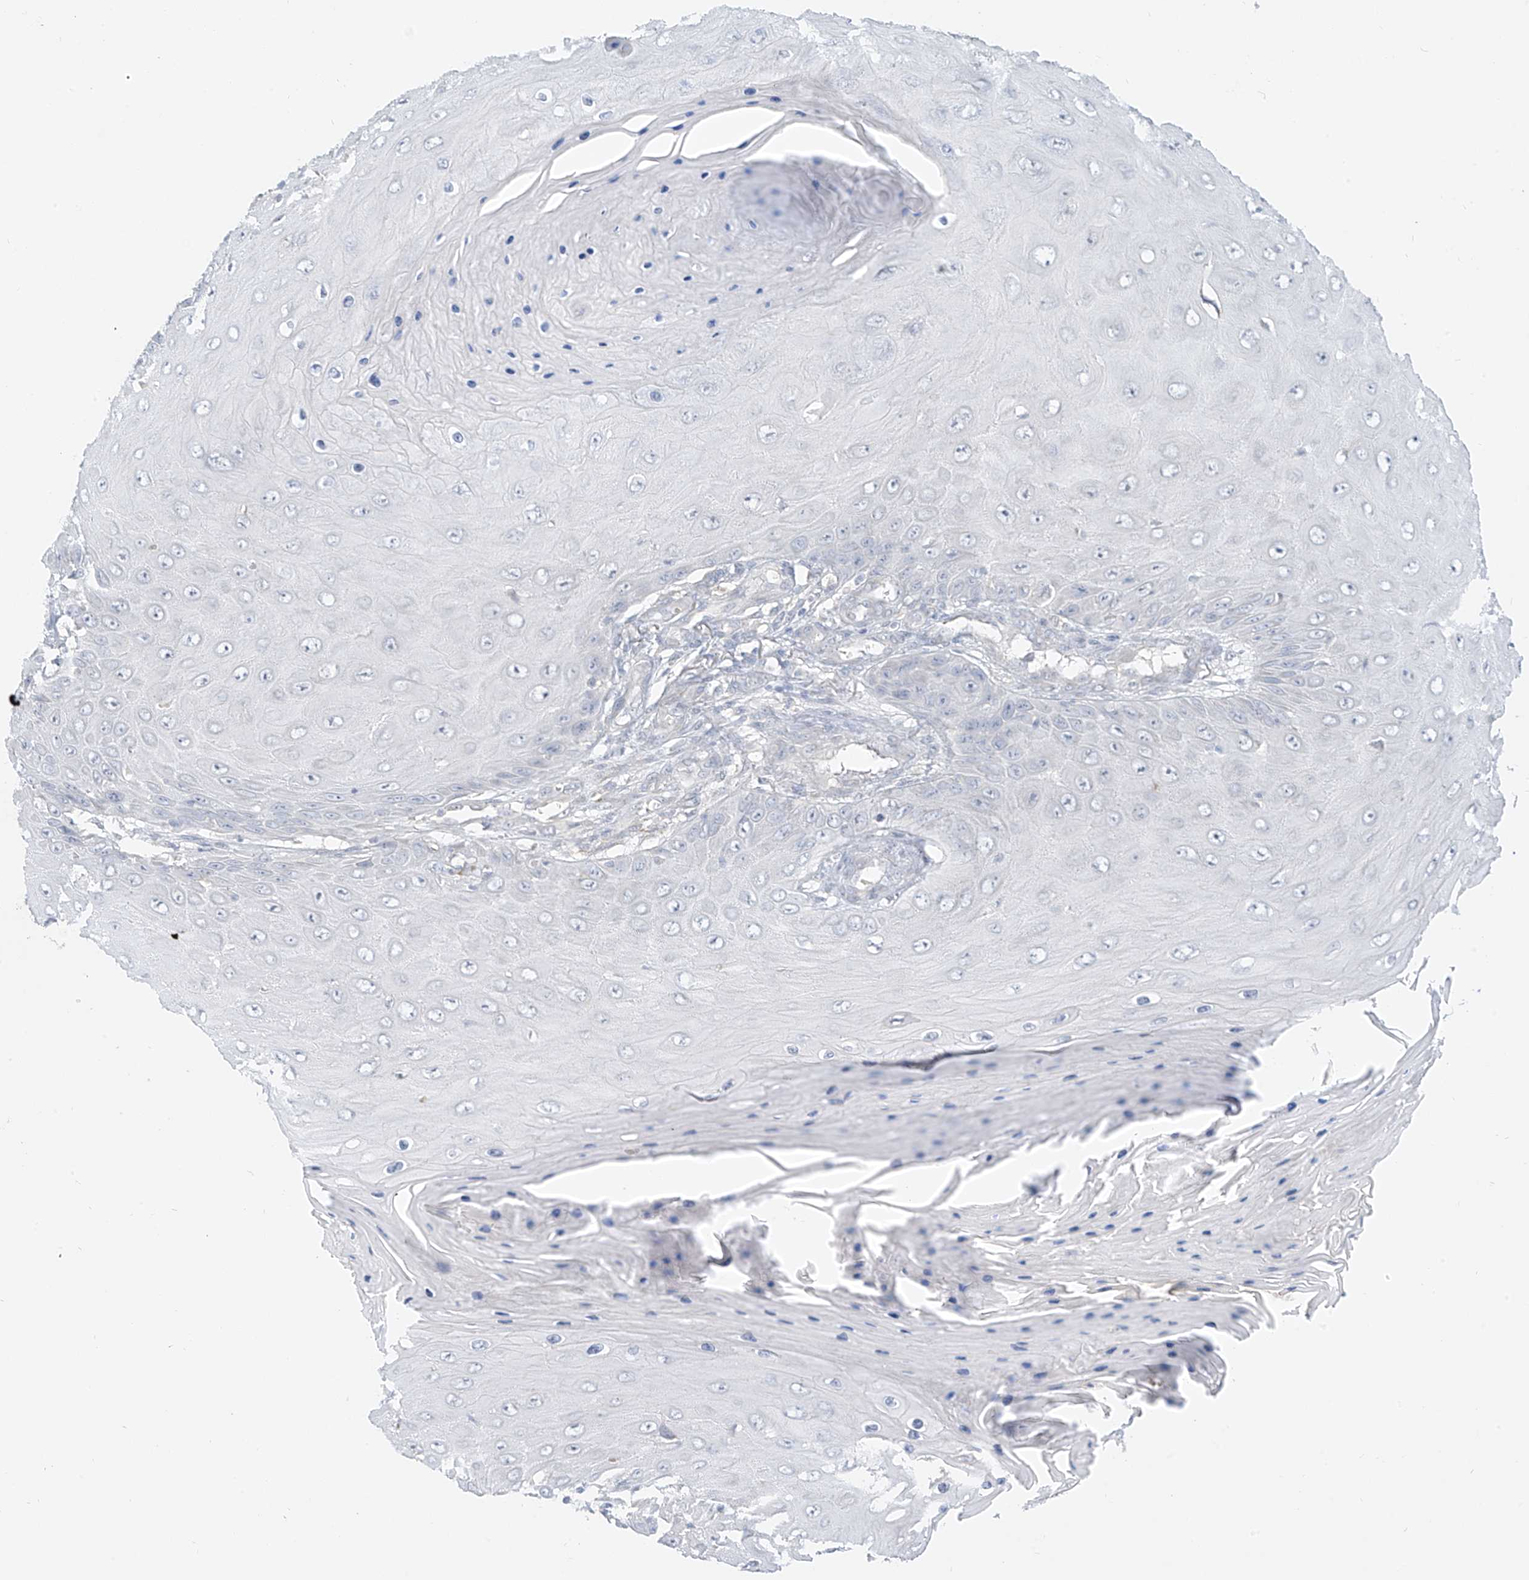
{"staining": {"intensity": "negative", "quantity": "none", "location": "none"}, "tissue": "skin cancer", "cell_type": "Tumor cells", "image_type": "cancer", "snomed": [{"axis": "morphology", "description": "Squamous cell carcinoma, NOS"}, {"axis": "topography", "description": "Skin"}], "caption": "IHC histopathology image of neoplastic tissue: squamous cell carcinoma (skin) stained with DAB displays no significant protein expression in tumor cells.", "gene": "C2orf42", "patient": {"sex": "female", "age": 73}}